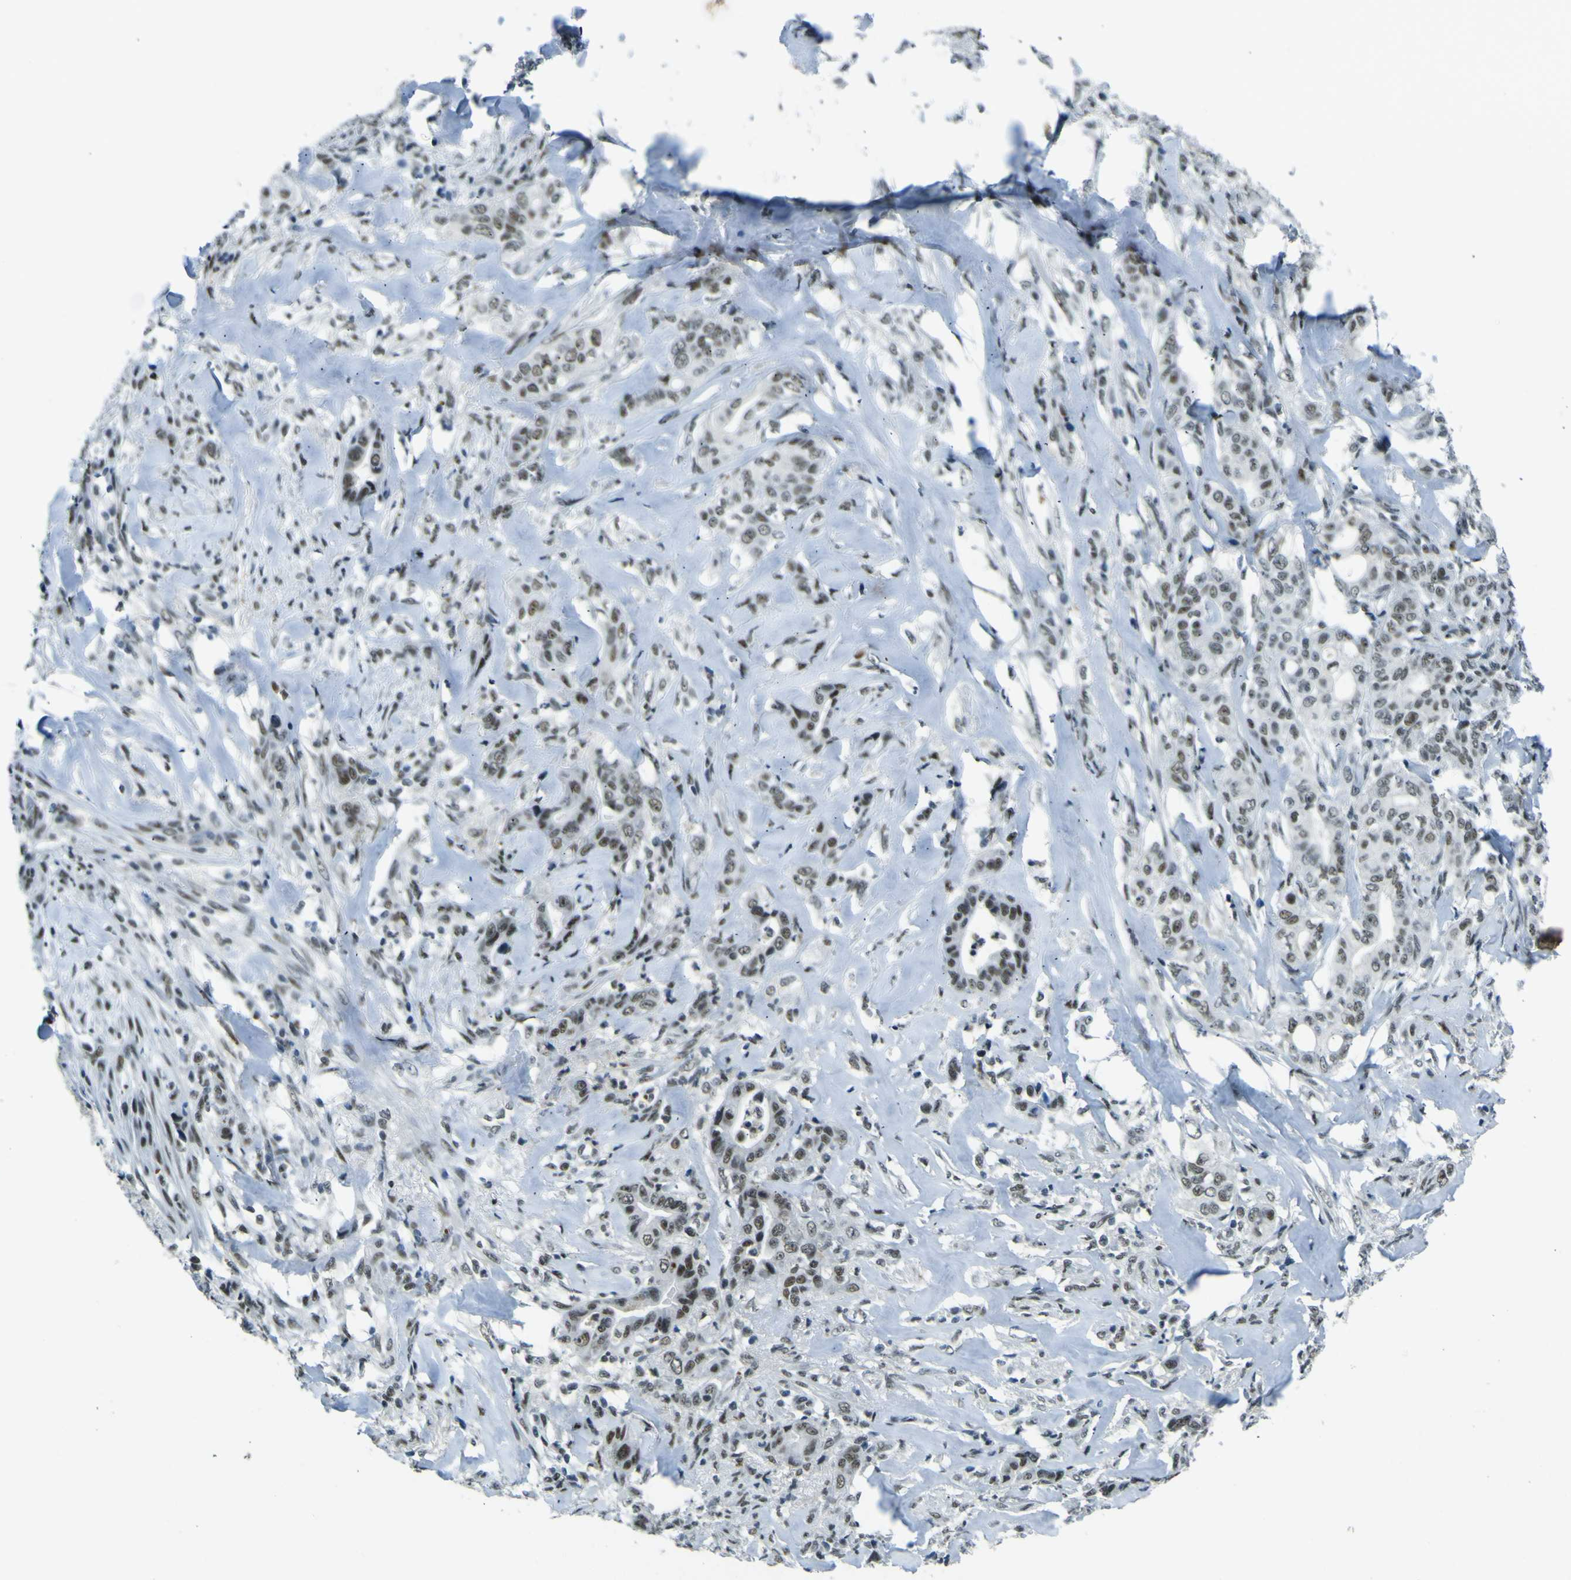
{"staining": {"intensity": "weak", "quantity": ">75%", "location": "nuclear"}, "tissue": "liver cancer", "cell_type": "Tumor cells", "image_type": "cancer", "snomed": [{"axis": "morphology", "description": "Cholangiocarcinoma"}, {"axis": "topography", "description": "Liver"}], "caption": "Brown immunohistochemical staining in human liver cholangiocarcinoma displays weak nuclear positivity in approximately >75% of tumor cells.", "gene": "CEBPG", "patient": {"sex": "female", "age": 67}}